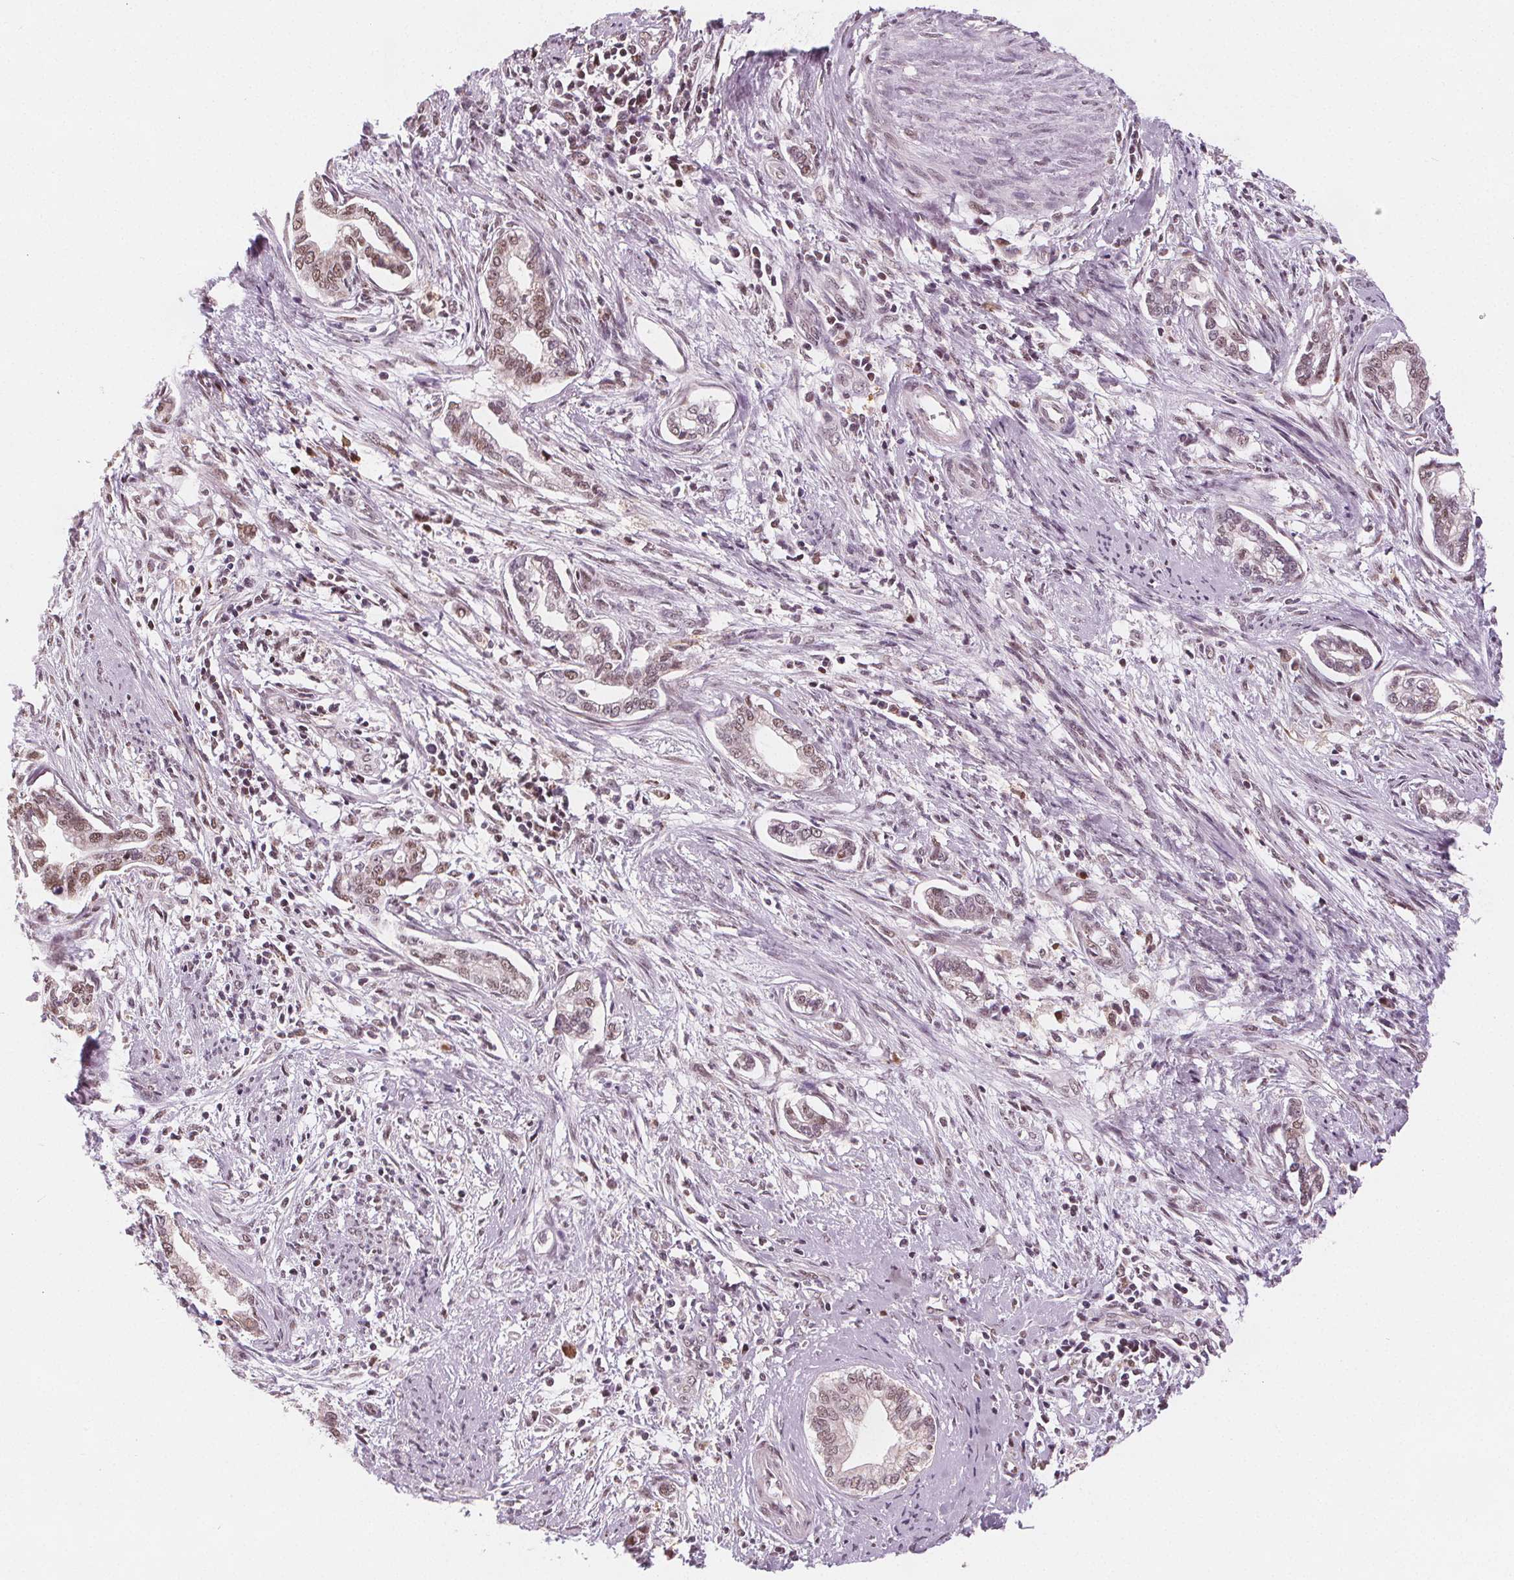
{"staining": {"intensity": "moderate", "quantity": ">75%", "location": "nuclear"}, "tissue": "cervical cancer", "cell_type": "Tumor cells", "image_type": "cancer", "snomed": [{"axis": "morphology", "description": "Adenocarcinoma, NOS"}, {"axis": "topography", "description": "Cervix"}], "caption": "Immunohistochemical staining of human cervical adenocarcinoma reveals moderate nuclear protein staining in approximately >75% of tumor cells.", "gene": "DPM2", "patient": {"sex": "female", "age": 62}}